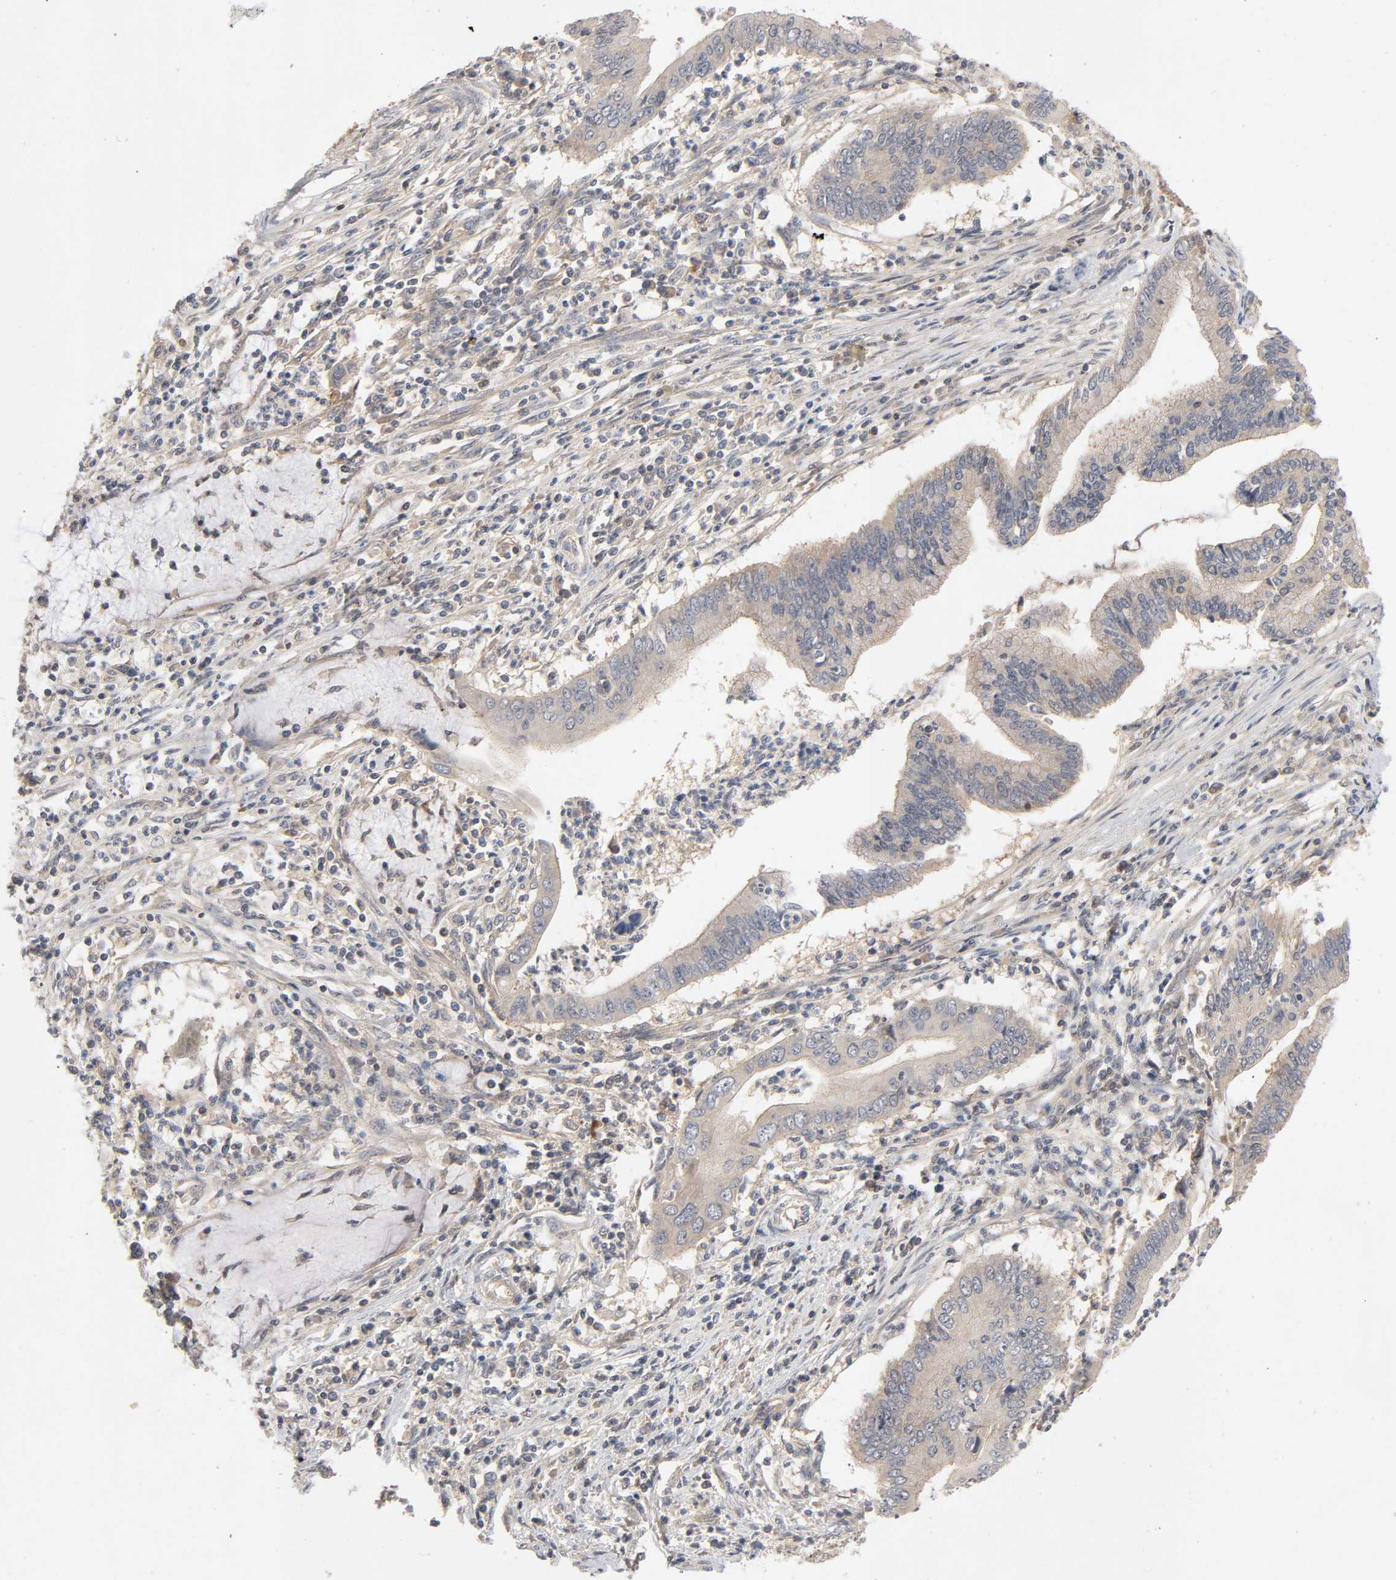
{"staining": {"intensity": "moderate", "quantity": "25%-75%", "location": "cytoplasmic/membranous"}, "tissue": "cervical cancer", "cell_type": "Tumor cells", "image_type": "cancer", "snomed": [{"axis": "morphology", "description": "Adenocarcinoma, NOS"}, {"axis": "topography", "description": "Cervix"}], "caption": "Immunohistochemical staining of human cervical cancer demonstrates medium levels of moderate cytoplasmic/membranous staining in about 25%-75% of tumor cells.", "gene": "CPB2", "patient": {"sex": "female", "age": 36}}